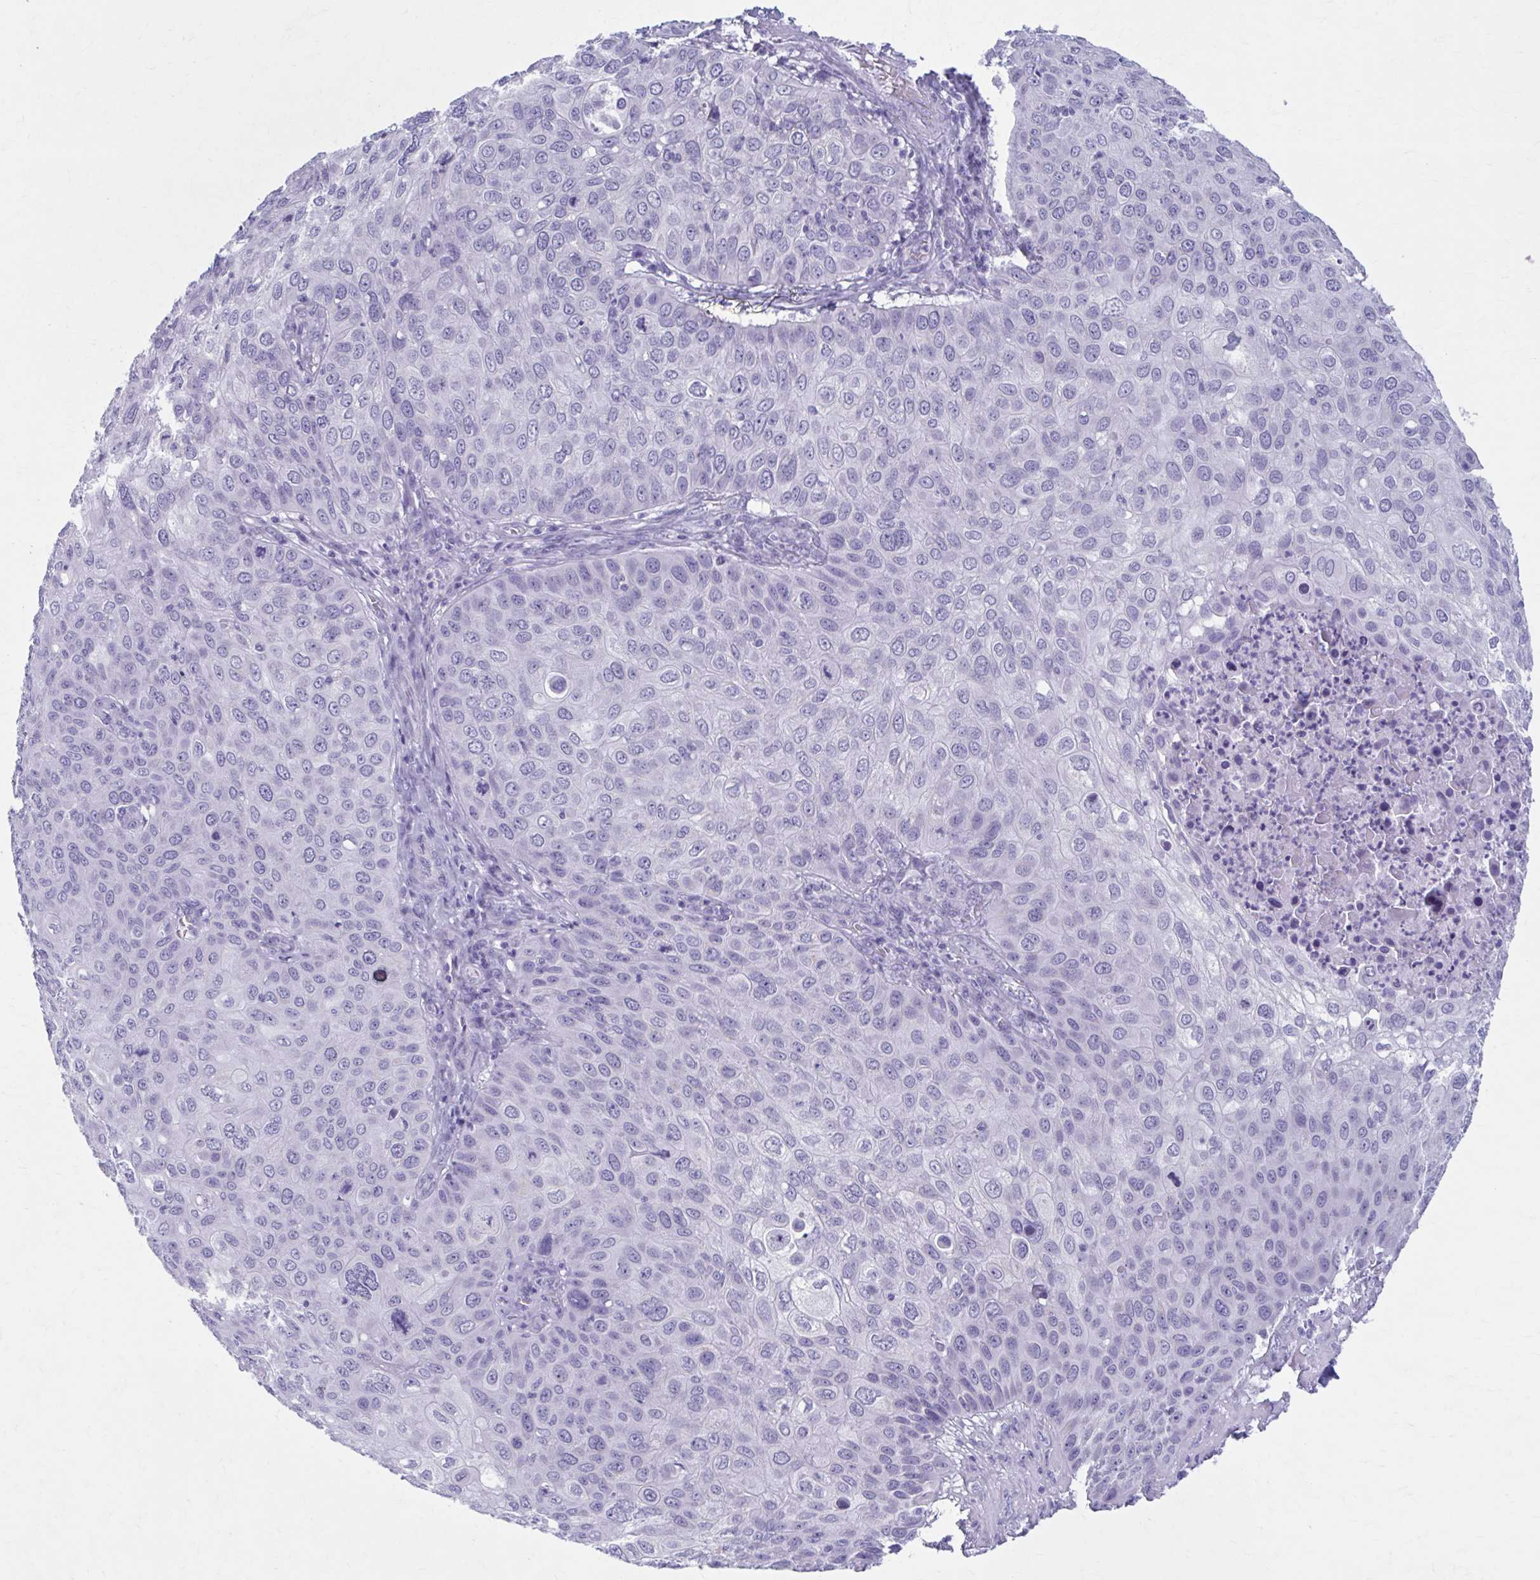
{"staining": {"intensity": "negative", "quantity": "none", "location": "none"}, "tissue": "skin cancer", "cell_type": "Tumor cells", "image_type": "cancer", "snomed": [{"axis": "morphology", "description": "Squamous cell carcinoma, NOS"}, {"axis": "topography", "description": "Skin"}], "caption": "Immunohistochemical staining of human skin squamous cell carcinoma reveals no significant expression in tumor cells. Nuclei are stained in blue.", "gene": "KCNE2", "patient": {"sex": "male", "age": 87}}